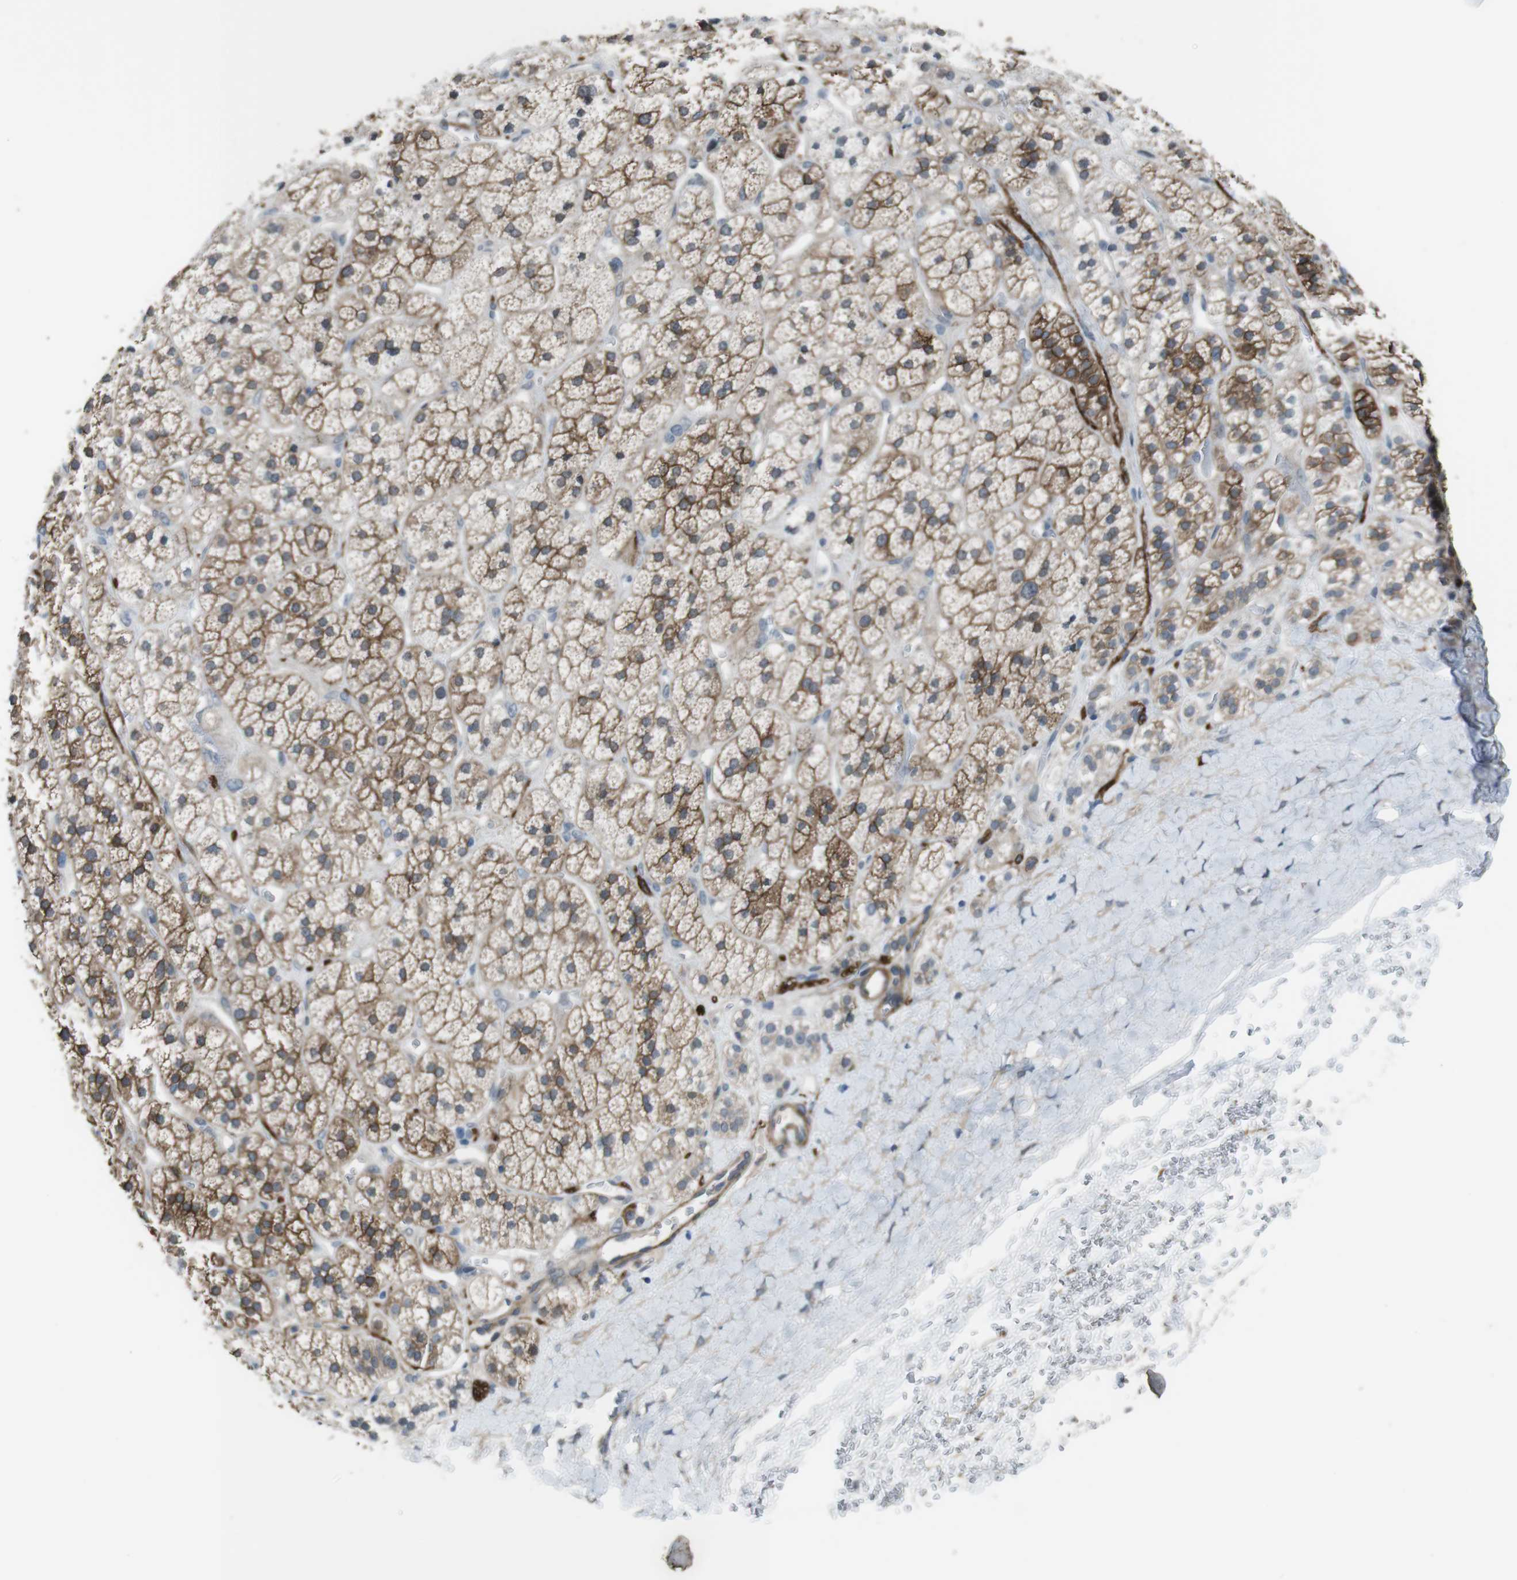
{"staining": {"intensity": "strong", "quantity": "25%-75%", "location": "cytoplasmic/membranous"}, "tissue": "adrenal gland", "cell_type": "Glandular cells", "image_type": "normal", "snomed": [{"axis": "morphology", "description": "Normal tissue, NOS"}, {"axis": "topography", "description": "Adrenal gland"}], "caption": "Protein staining demonstrates strong cytoplasmic/membranous expression in approximately 25%-75% of glandular cells in normal adrenal gland.", "gene": "ANK2", "patient": {"sex": "male", "age": 56}}